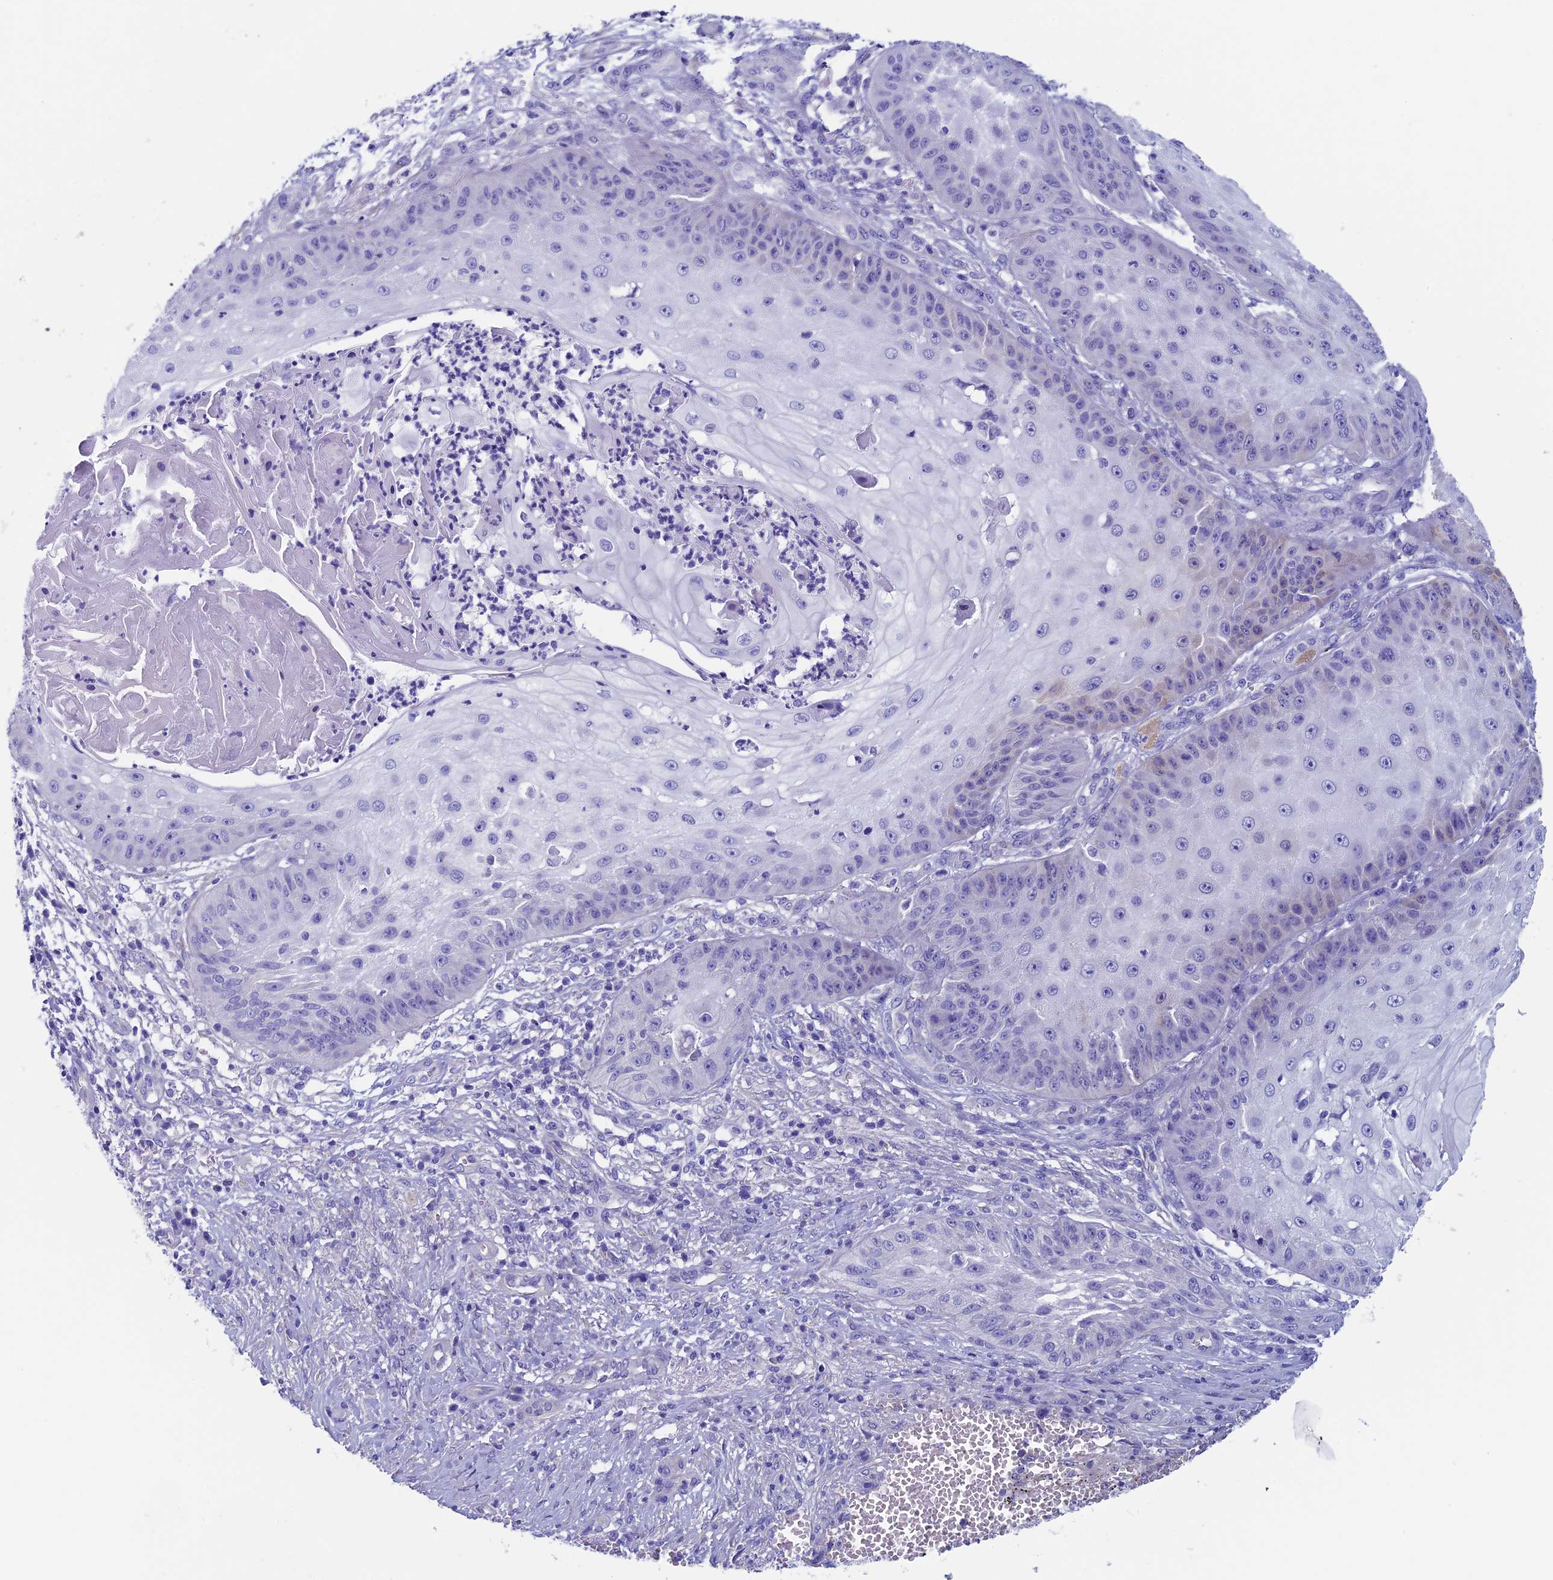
{"staining": {"intensity": "negative", "quantity": "none", "location": "none"}, "tissue": "skin cancer", "cell_type": "Tumor cells", "image_type": "cancer", "snomed": [{"axis": "morphology", "description": "Squamous cell carcinoma, NOS"}, {"axis": "topography", "description": "Skin"}], "caption": "This is an immunohistochemistry (IHC) micrograph of skin squamous cell carcinoma. There is no expression in tumor cells.", "gene": "ADH7", "patient": {"sex": "male", "age": 70}}